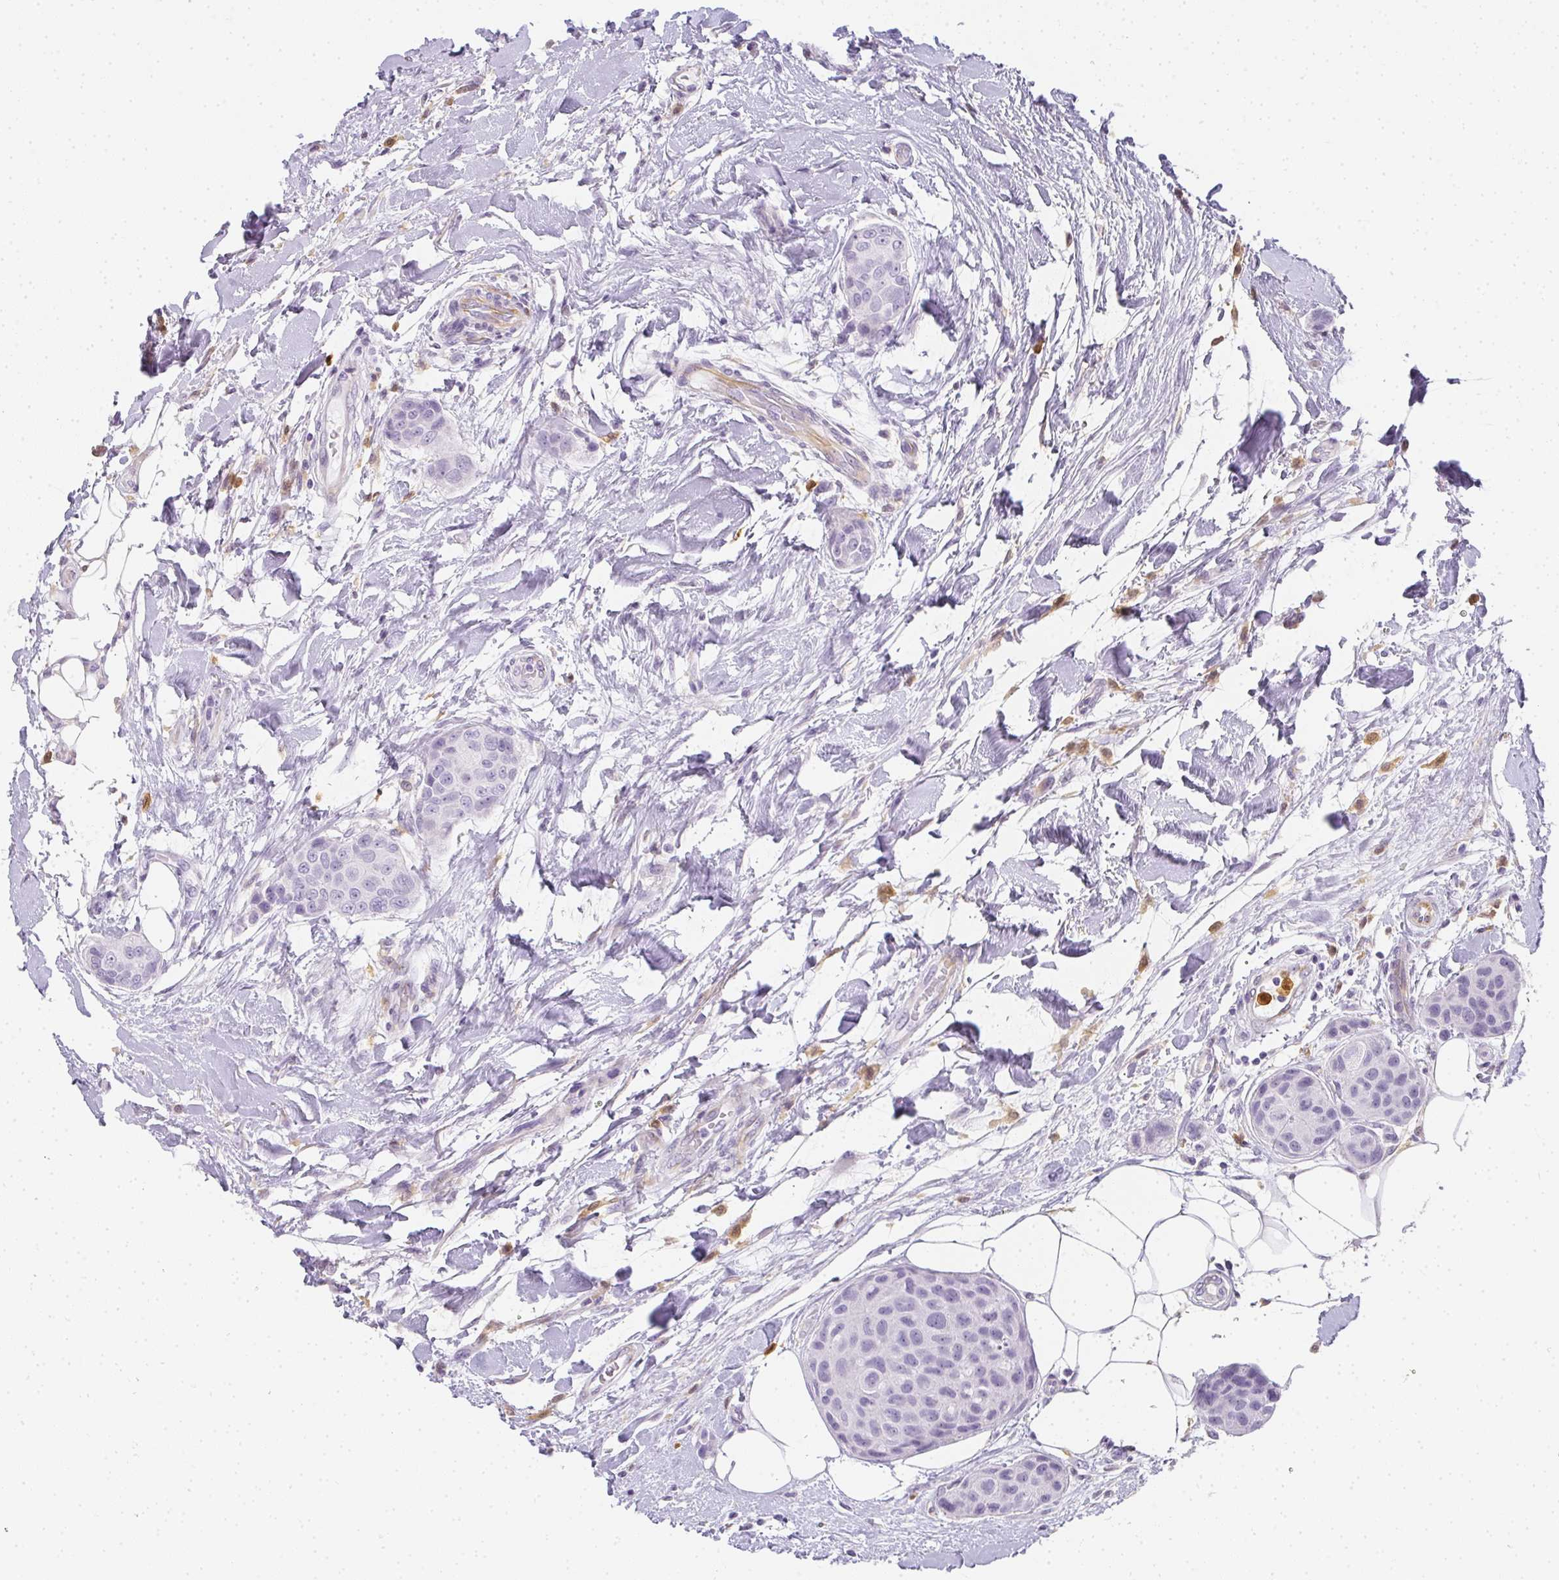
{"staining": {"intensity": "negative", "quantity": "none", "location": "none"}, "tissue": "breast cancer", "cell_type": "Tumor cells", "image_type": "cancer", "snomed": [{"axis": "morphology", "description": "Duct carcinoma"}, {"axis": "topography", "description": "Breast"}, {"axis": "topography", "description": "Lymph node"}], "caption": "The immunohistochemistry image has no significant positivity in tumor cells of intraductal carcinoma (breast) tissue. (Brightfield microscopy of DAB IHC at high magnification).", "gene": "HK3", "patient": {"sex": "female", "age": 80}}